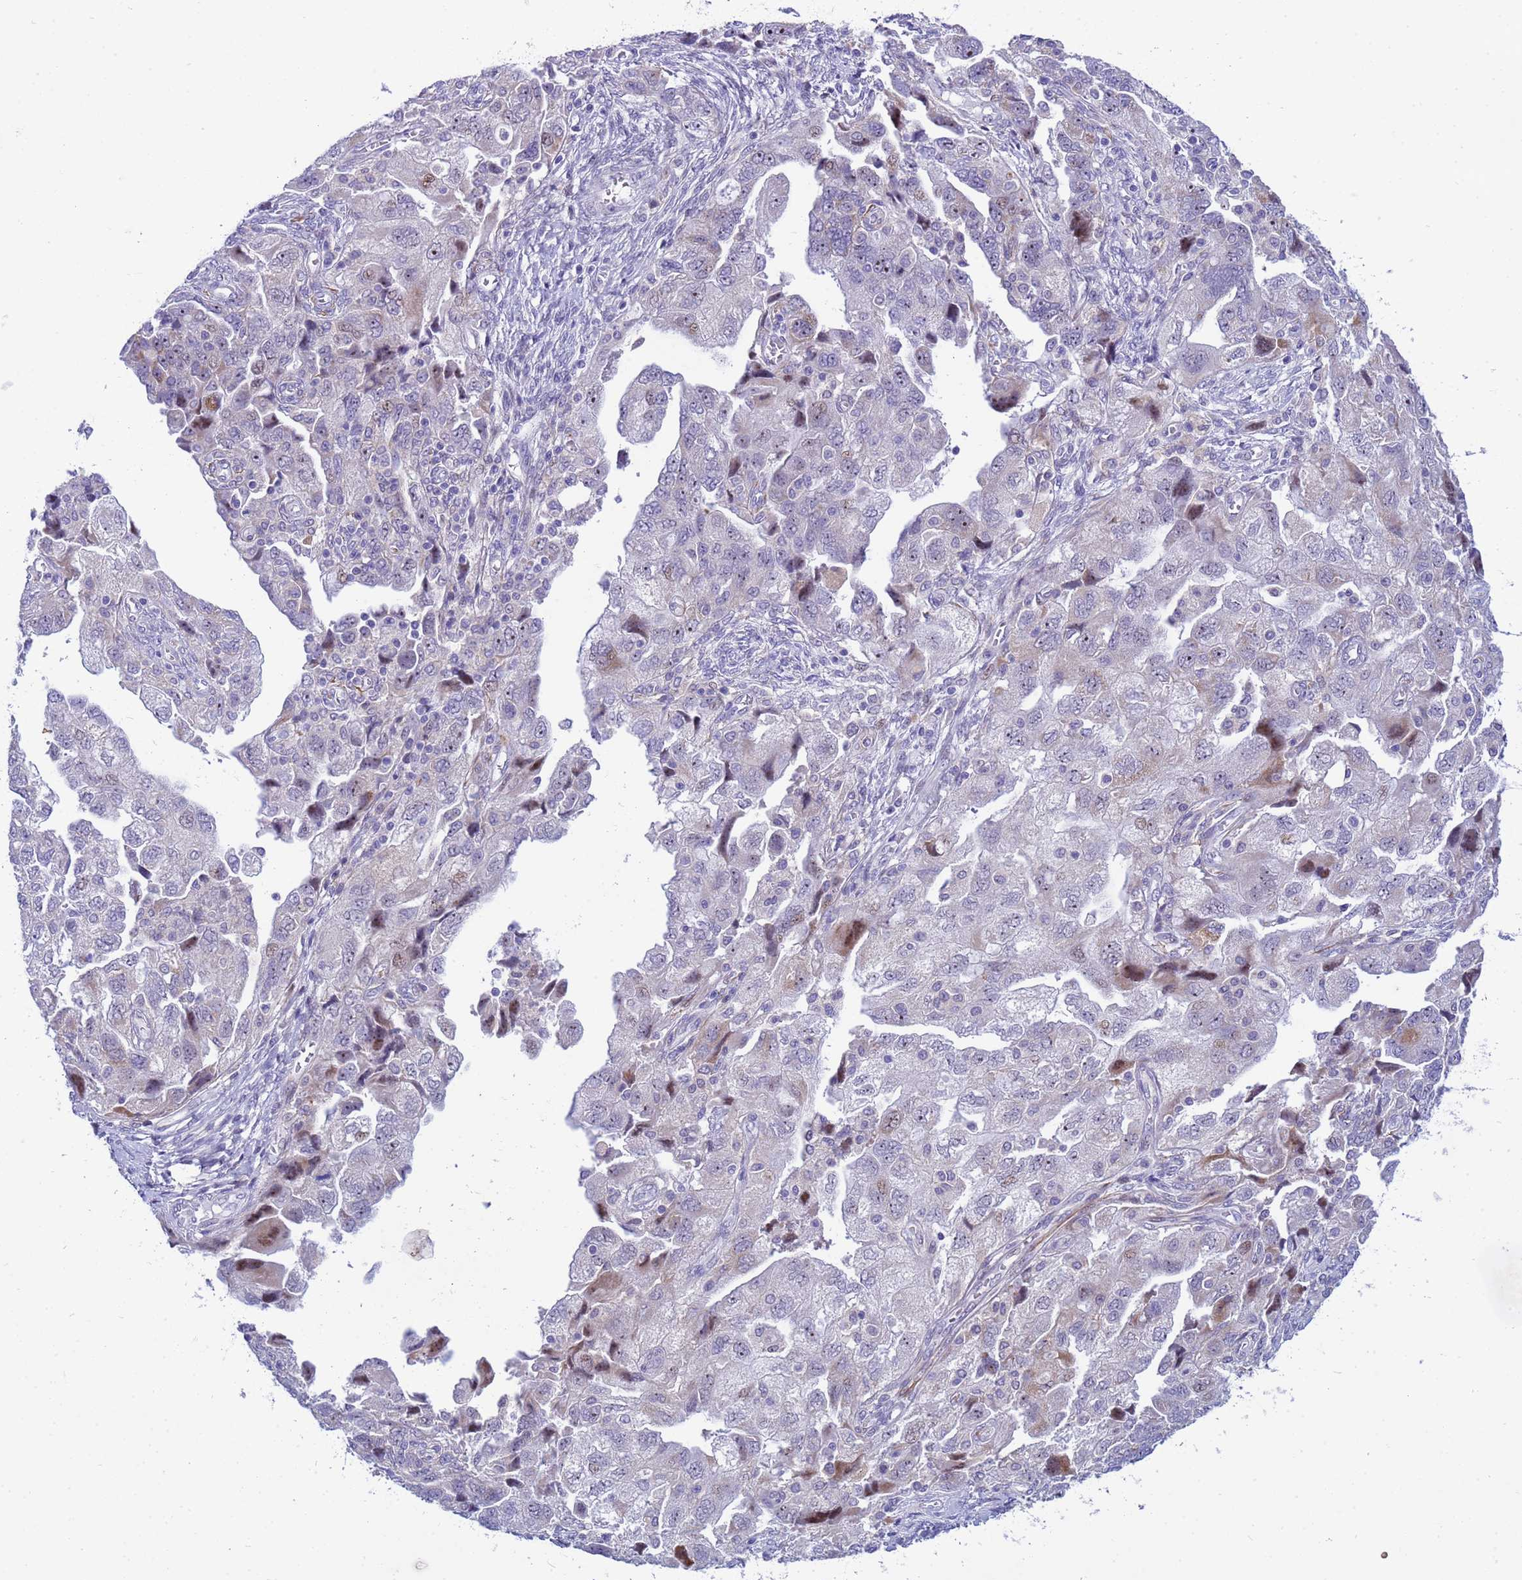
{"staining": {"intensity": "moderate", "quantity": "<25%", "location": "nuclear"}, "tissue": "ovarian cancer", "cell_type": "Tumor cells", "image_type": "cancer", "snomed": [{"axis": "morphology", "description": "Carcinoma, NOS"}, {"axis": "morphology", "description": "Cystadenocarcinoma, serous, NOS"}, {"axis": "topography", "description": "Ovary"}], "caption": "Ovarian carcinoma stained with a brown dye shows moderate nuclear positive expression in about <25% of tumor cells.", "gene": "LRATD1", "patient": {"sex": "female", "age": 69}}